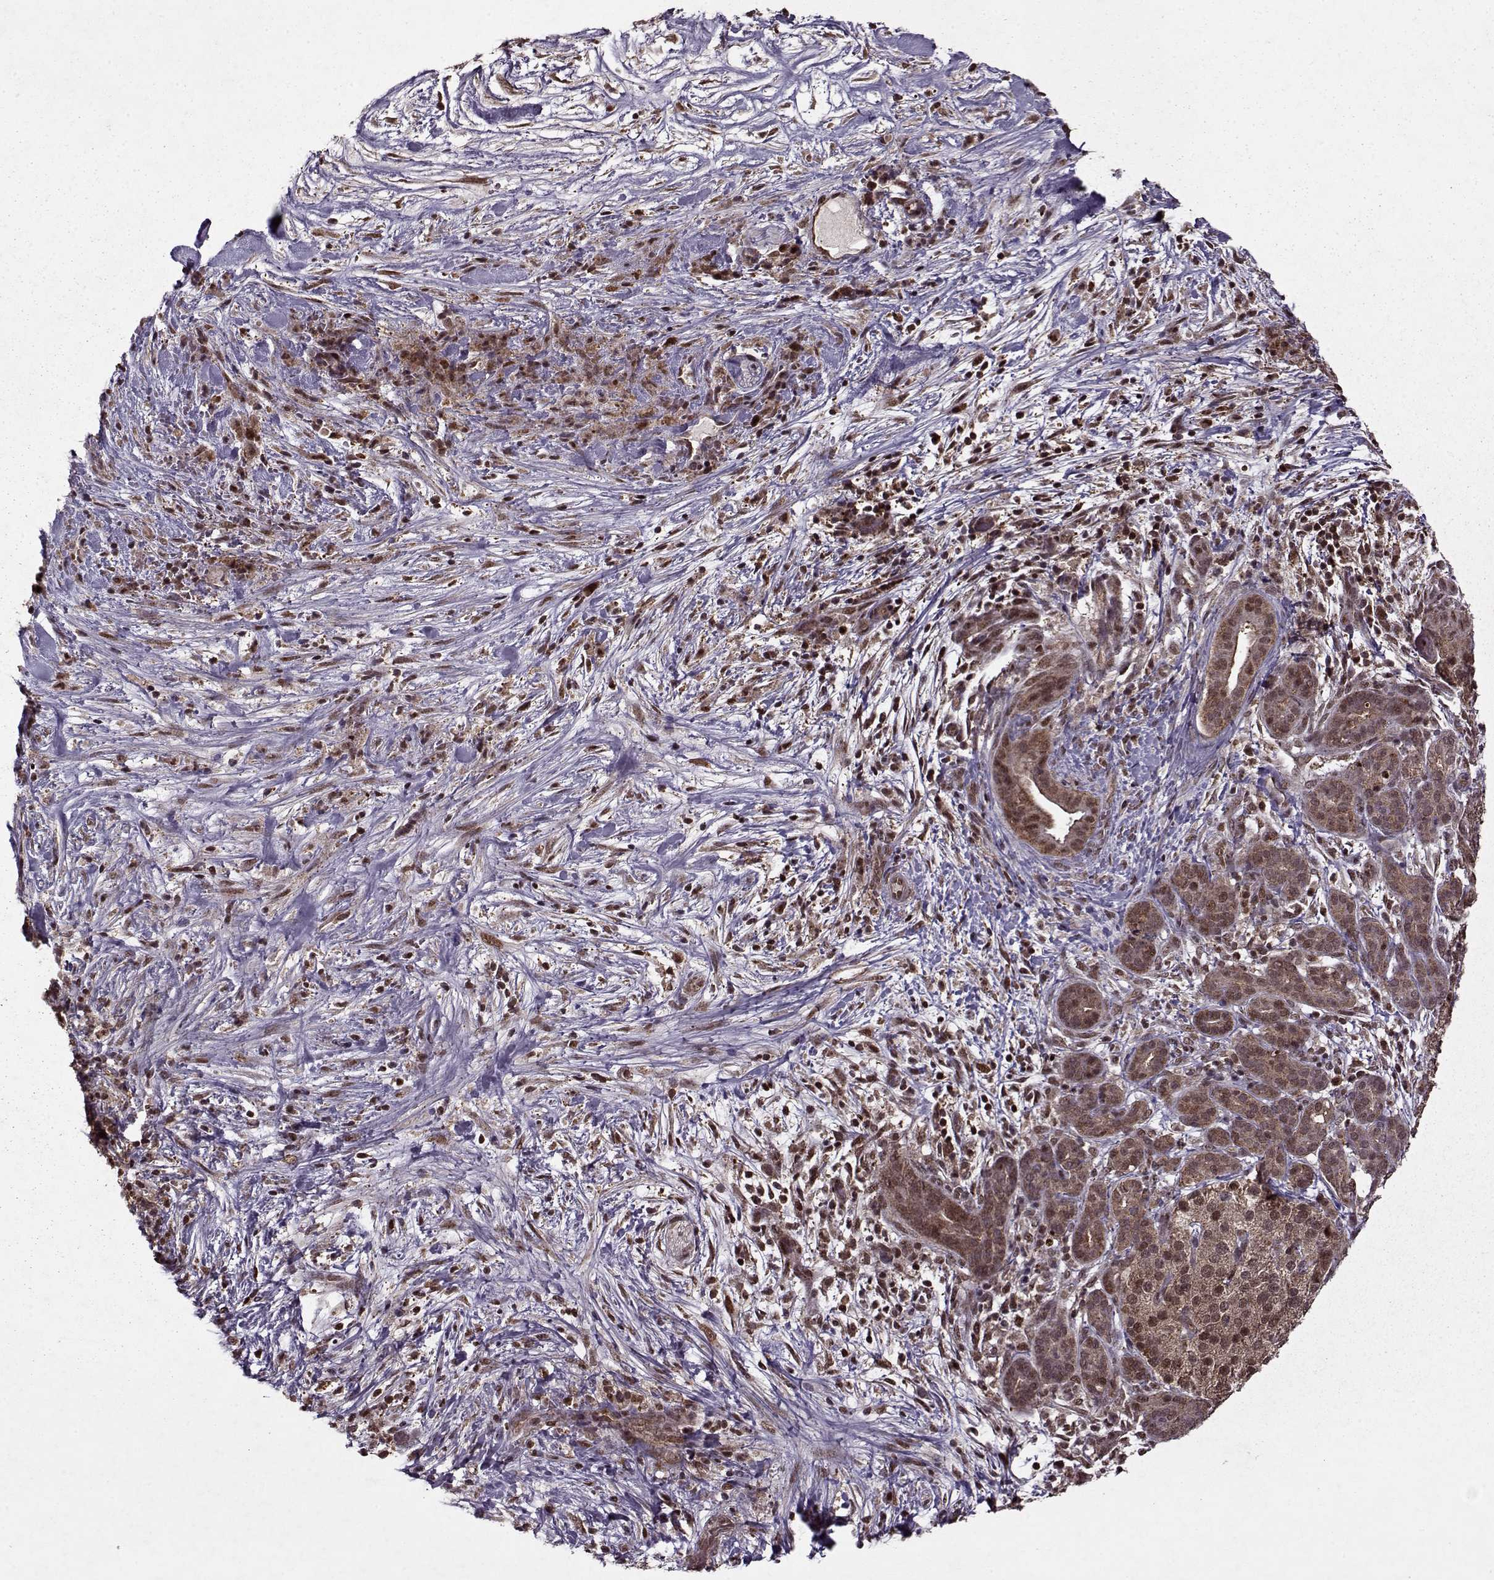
{"staining": {"intensity": "moderate", "quantity": ">75%", "location": "cytoplasmic/membranous"}, "tissue": "pancreatic cancer", "cell_type": "Tumor cells", "image_type": "cancer", "snomed": [{"axis": "morphology", "description": "Adenocarcinoma, NOS"}, {"axis": "topography", "description": "Pancreas"}], "caption": "Tumor cells exhibit moderate cytoplasmic/membranous positivity in about >75% of cells in adenocarcinoma (pancreatic).", "gene": "PSMA7", "patient": {"sex": "male", "age": 44}}